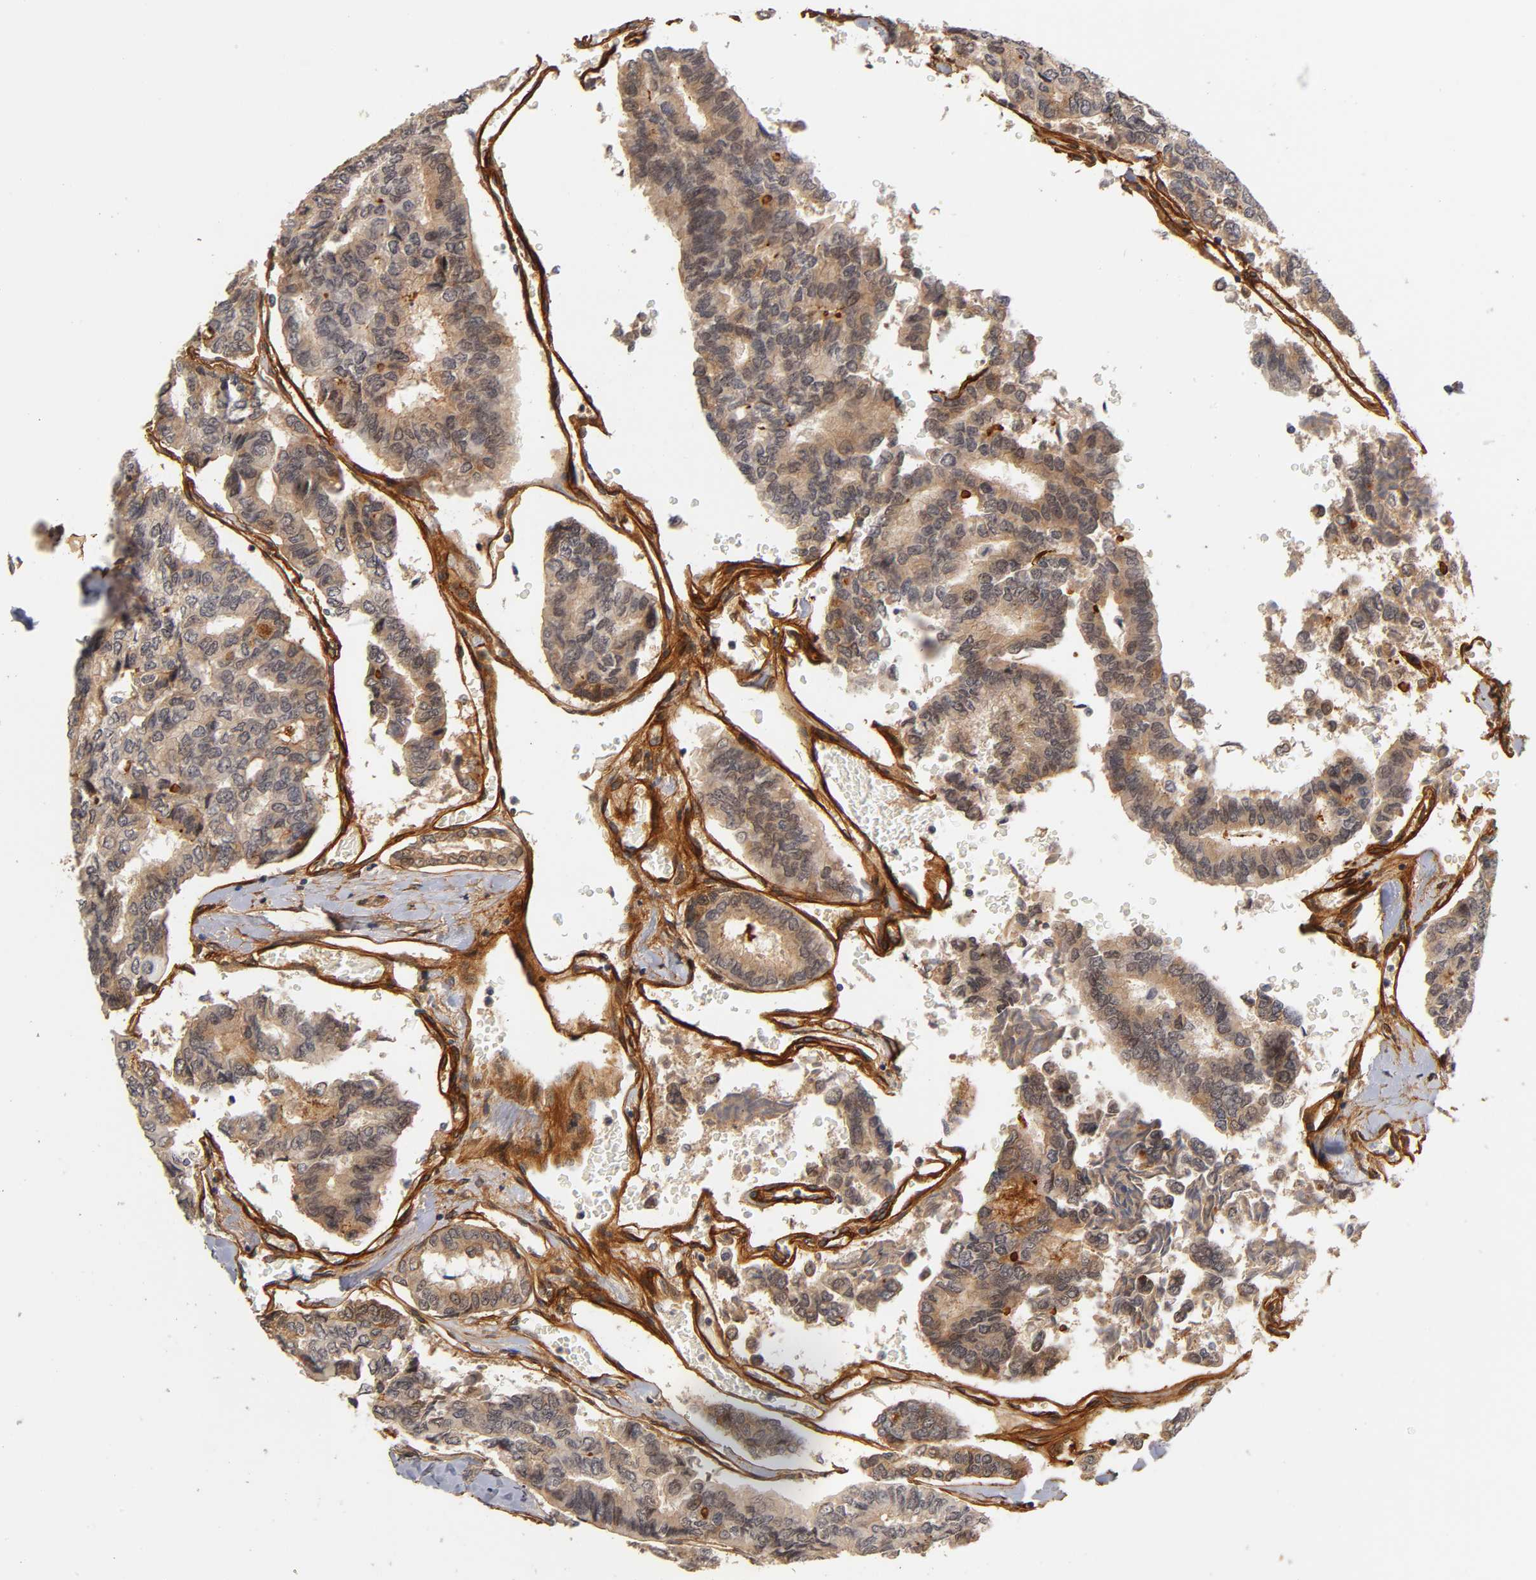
{"staining": {"intensity": "weak", "quantity": "25%-75%", "location": "cytoplasmic/membranous"}, "tissue": "thyroid cancer", "cell_type": "Tumor cells", "image_type": "cancer", "snomed": [{"axis": "morphology", "description": "Papillary adenocarcinoma, NOS"}, {"axis": "topography", "description": "Thyroid gland"}], "caption": "Protein expression analysis of papillary adenocarcinoma (thyroid) displays weak cytoplasmic/membranous expression in approximately 25%-75% of tumor cells.", "gene": "LAMB1", "patient": {"sex": "female", "age": 35}}